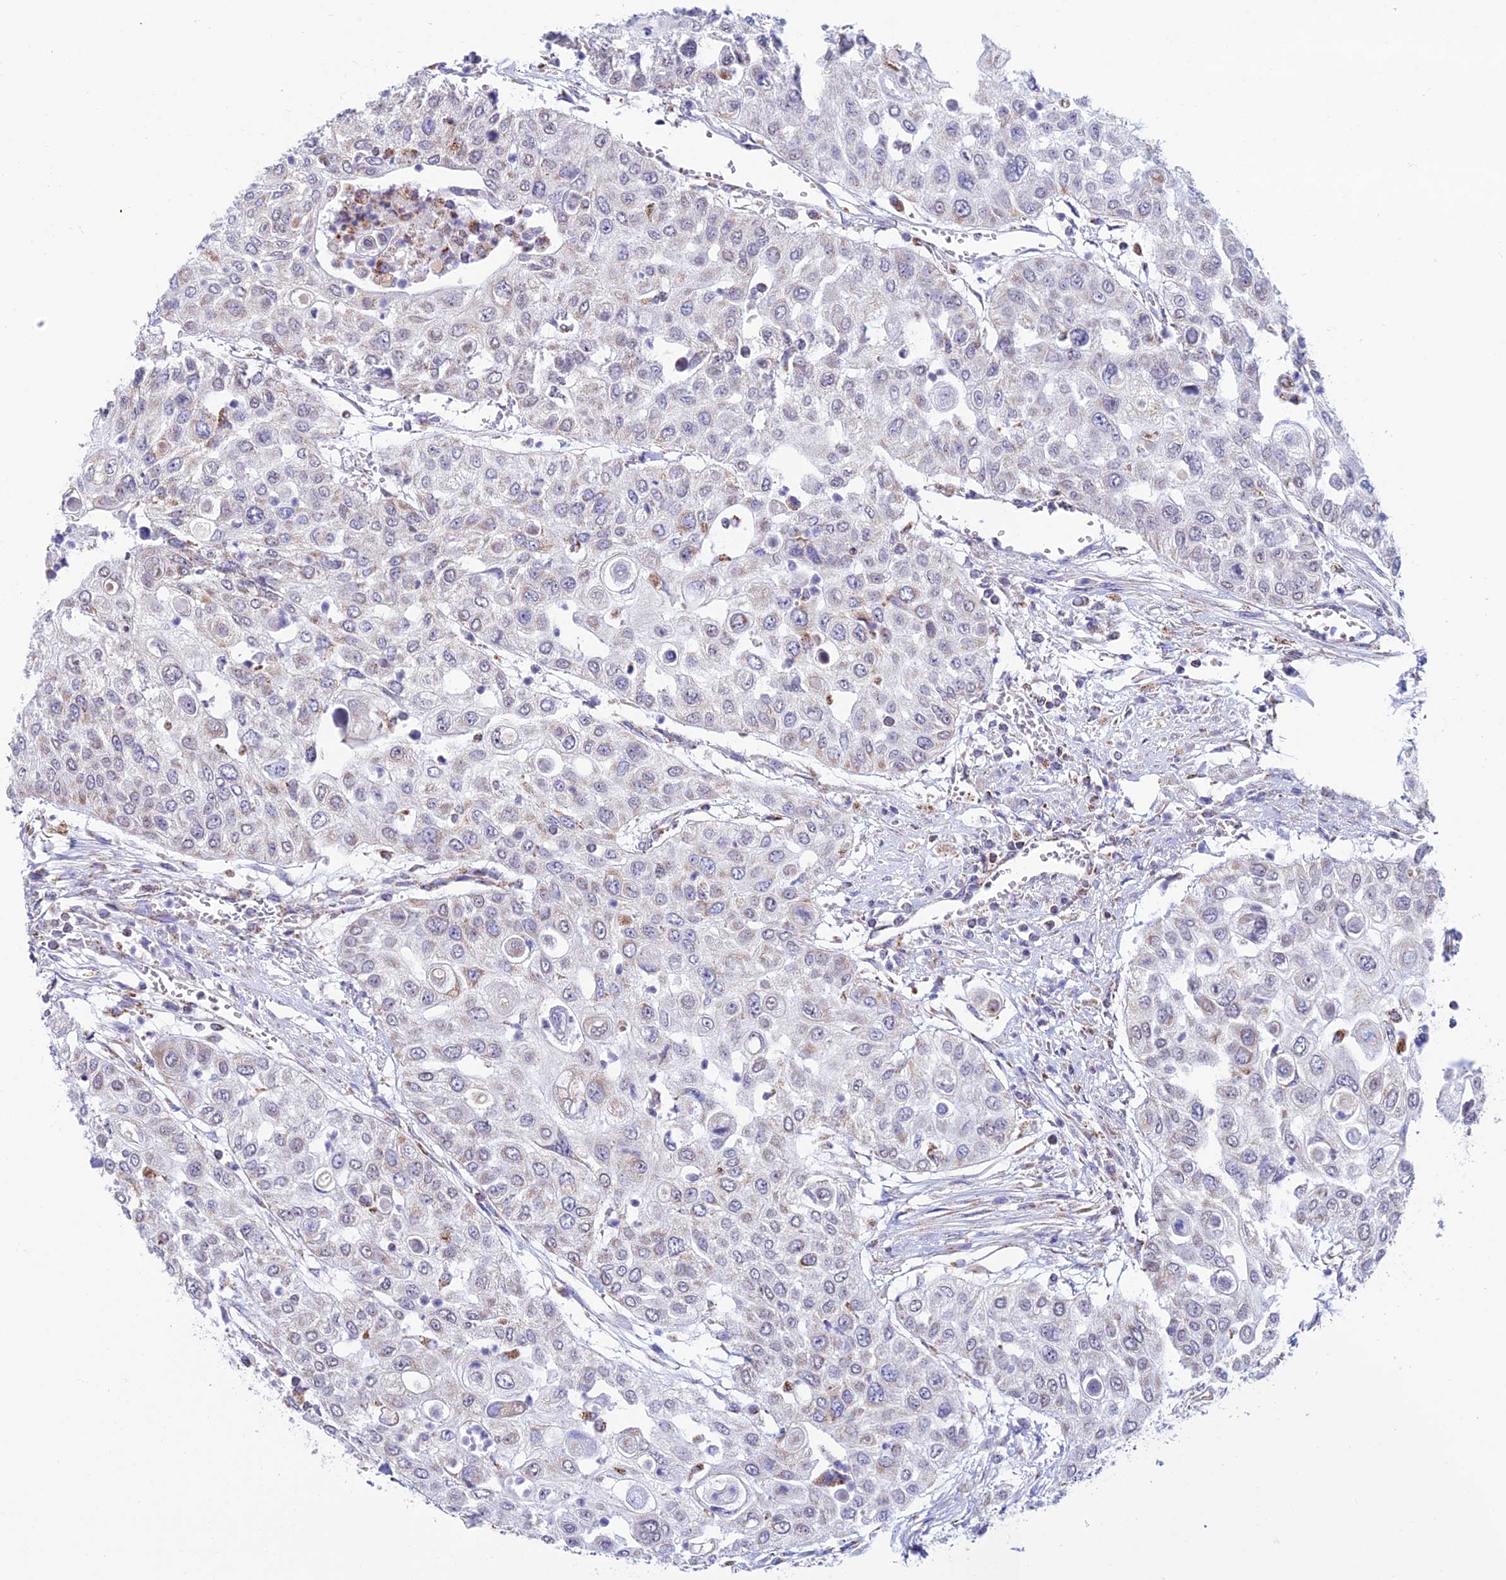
{"staining": {"intensity": "weak", "quantity": "<25%", "location": "cytoplasmic/membranous"}, "tissue": "urothelial cancer", "cell_type": "Tumor cells", "image_type": "cancer", "snomed": [{"axis": "morphology", "description": "Urothelial carcinoma, High grade"}, {"axis": "topography", "description": "Urinary bladder"}], "caption": "Tumor cells are negative for brown protein staining in urothelial carcinoma (high-grade). (DAB IHC with hematoxylin counter stain).", "gene": "ZNG1B", "patient": {"sex": "female", "age": 79}}